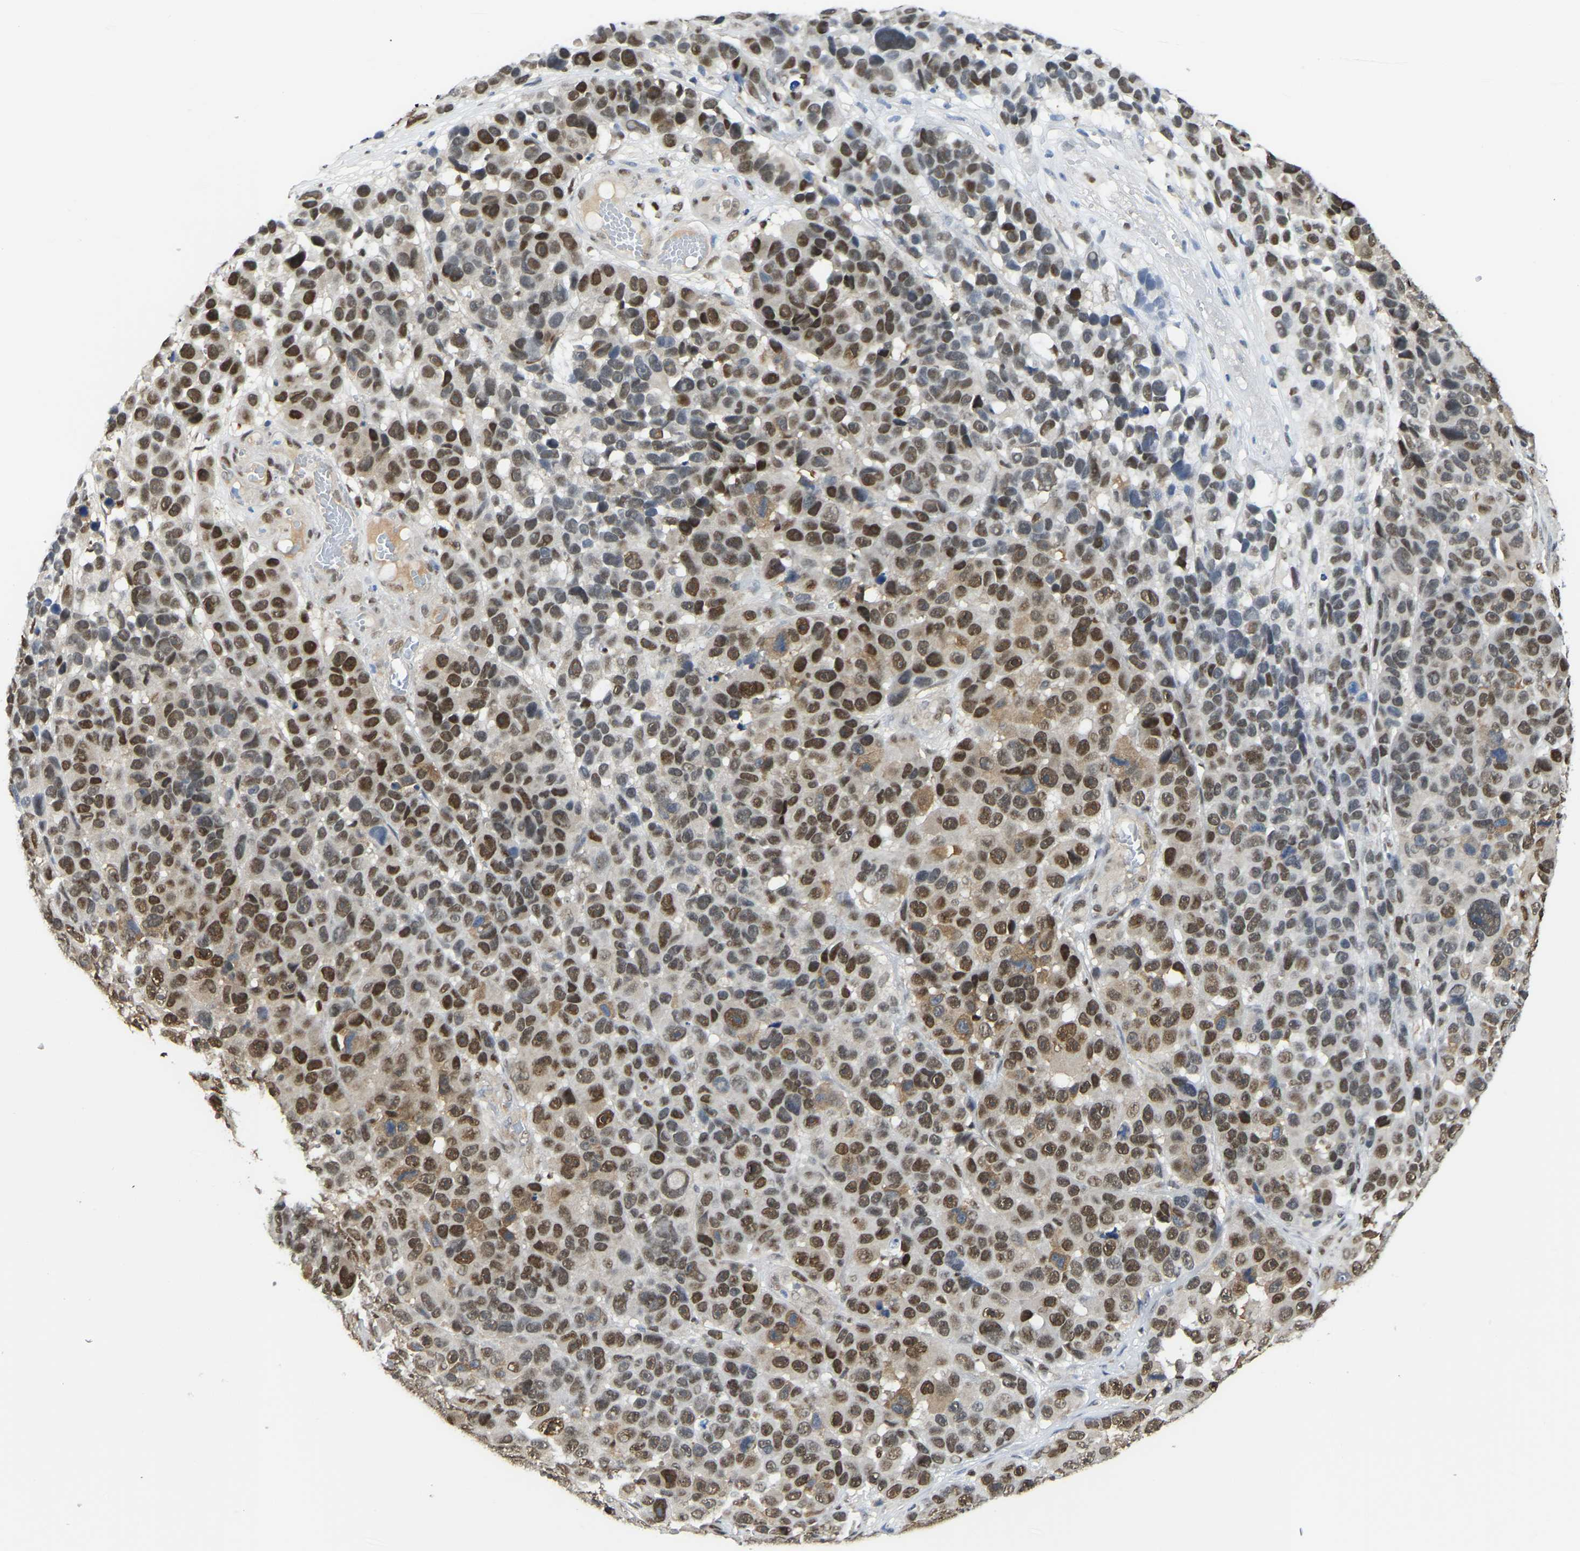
{"staining": {"intensity": "strong", "quantity": "25%-75%", "location": "nuclear"}, "tissue": "melanoma", "cell_type": "Tumor cells", "image_type": "cancer", "snomed": [{"axis": "morphology", "description": "Malignant melanoma, NOS"}, {"axis": "topography", "description": "Skin"}], "caption": "Melanoma stained with immunohistochemistry (IHC) displays strong nuclear staining in approximately 25%-75% of tumor cells.", "gene": "KLRG2", "patient": {"sex": "male", "age": 53}}